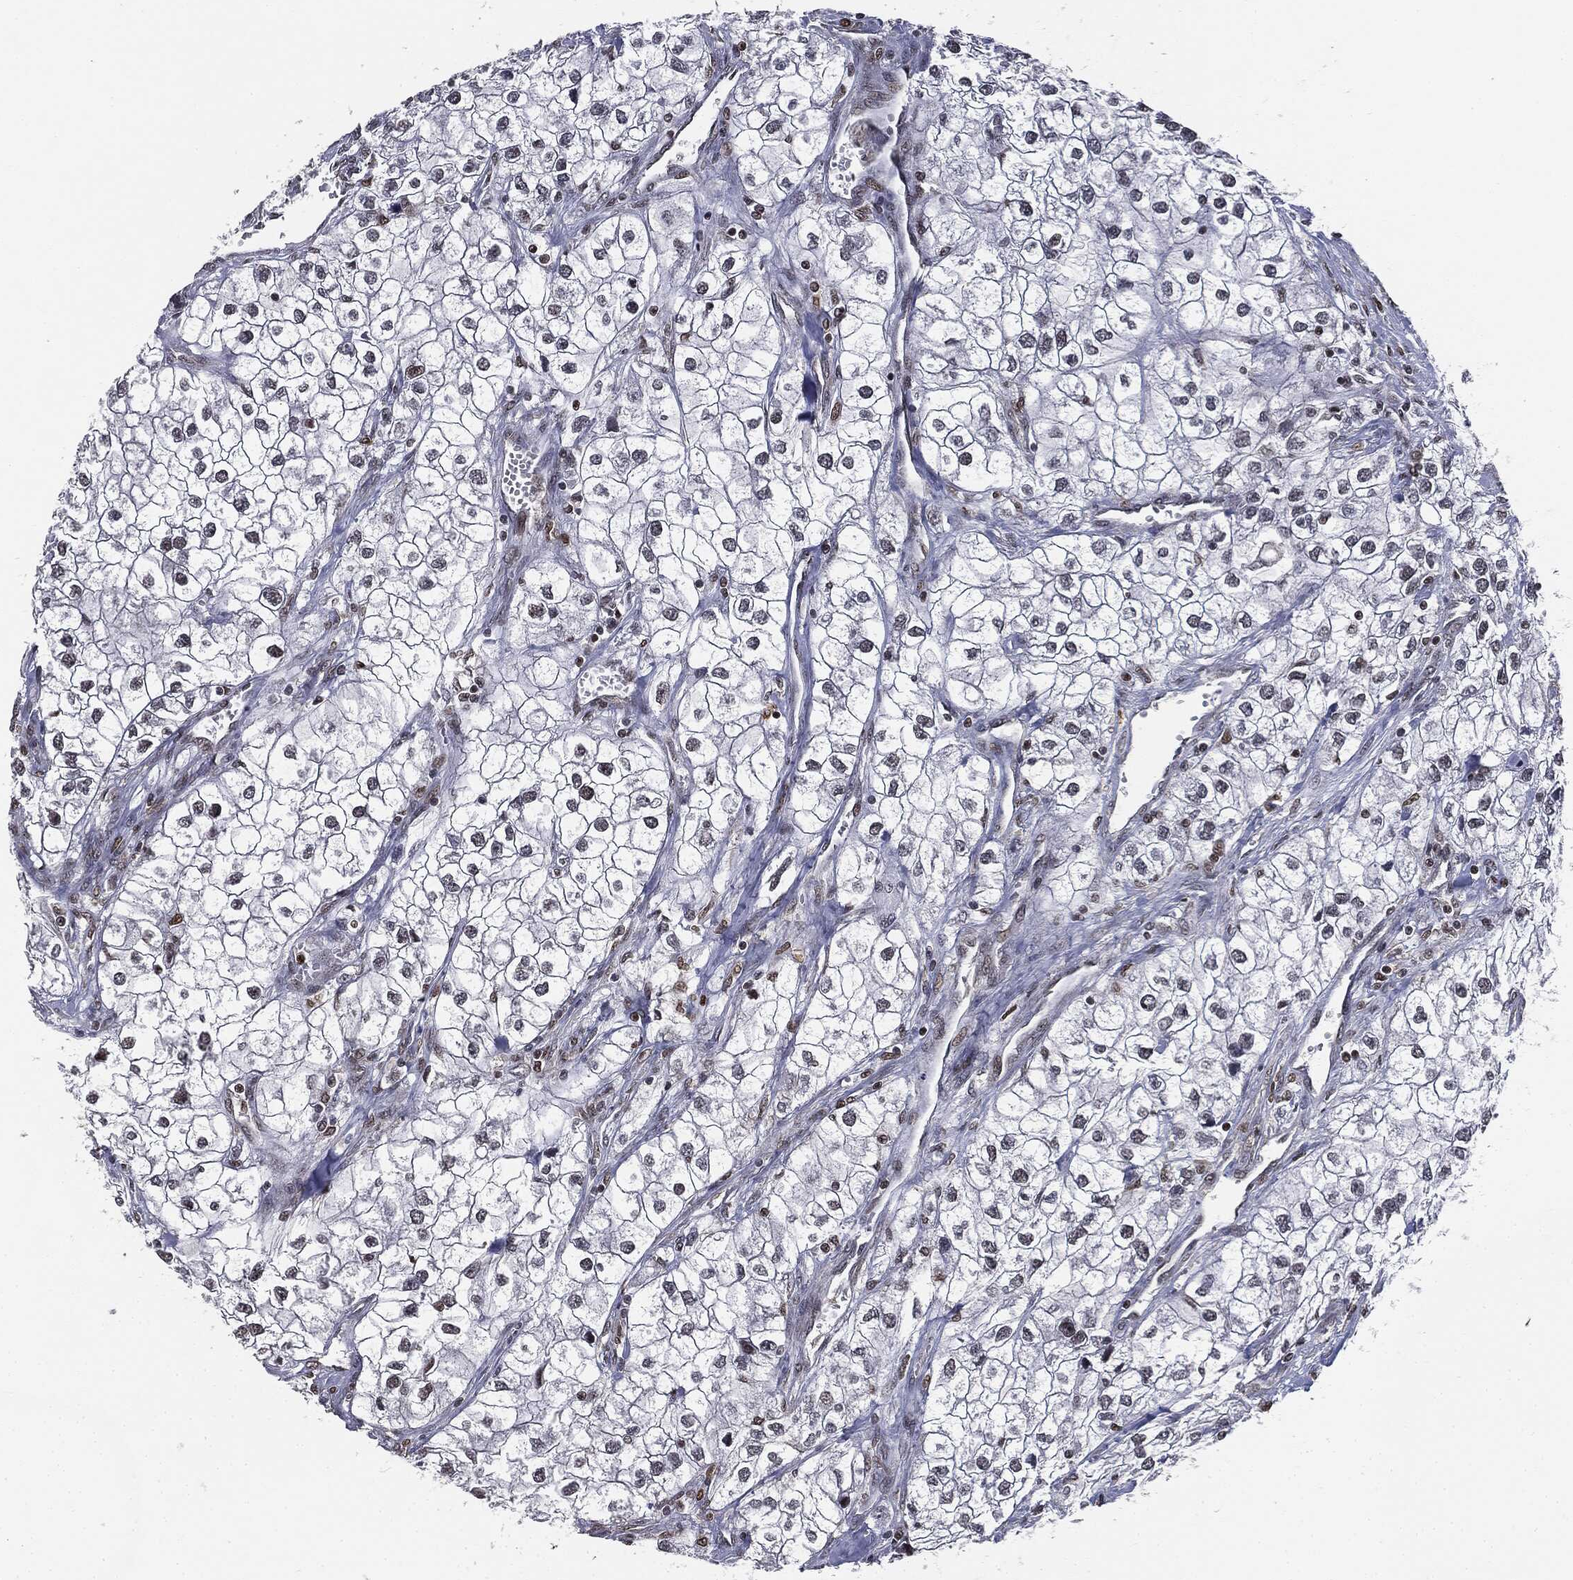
{"staining": {"intensity": "weak", "quantity": "<25%", "location": "nuclear"}, "tissue": "renal cancer", "cell_type": "Tumor cells", "image_type": "cancer", "snomed": [{"axis": "morphology", "description": "Adenocarcinoma, NOS"}, {"axis": "topography", "description": "Kidney"}], "caption": "Tumor cells are negative for protein expression in human renal cancer. The staining is performed using DAB brown chromogen with nuclei counter-stained in using hematoxylin.", "gene": "TBC1D22A", "patient": {"sex": "male", "age": 59}}